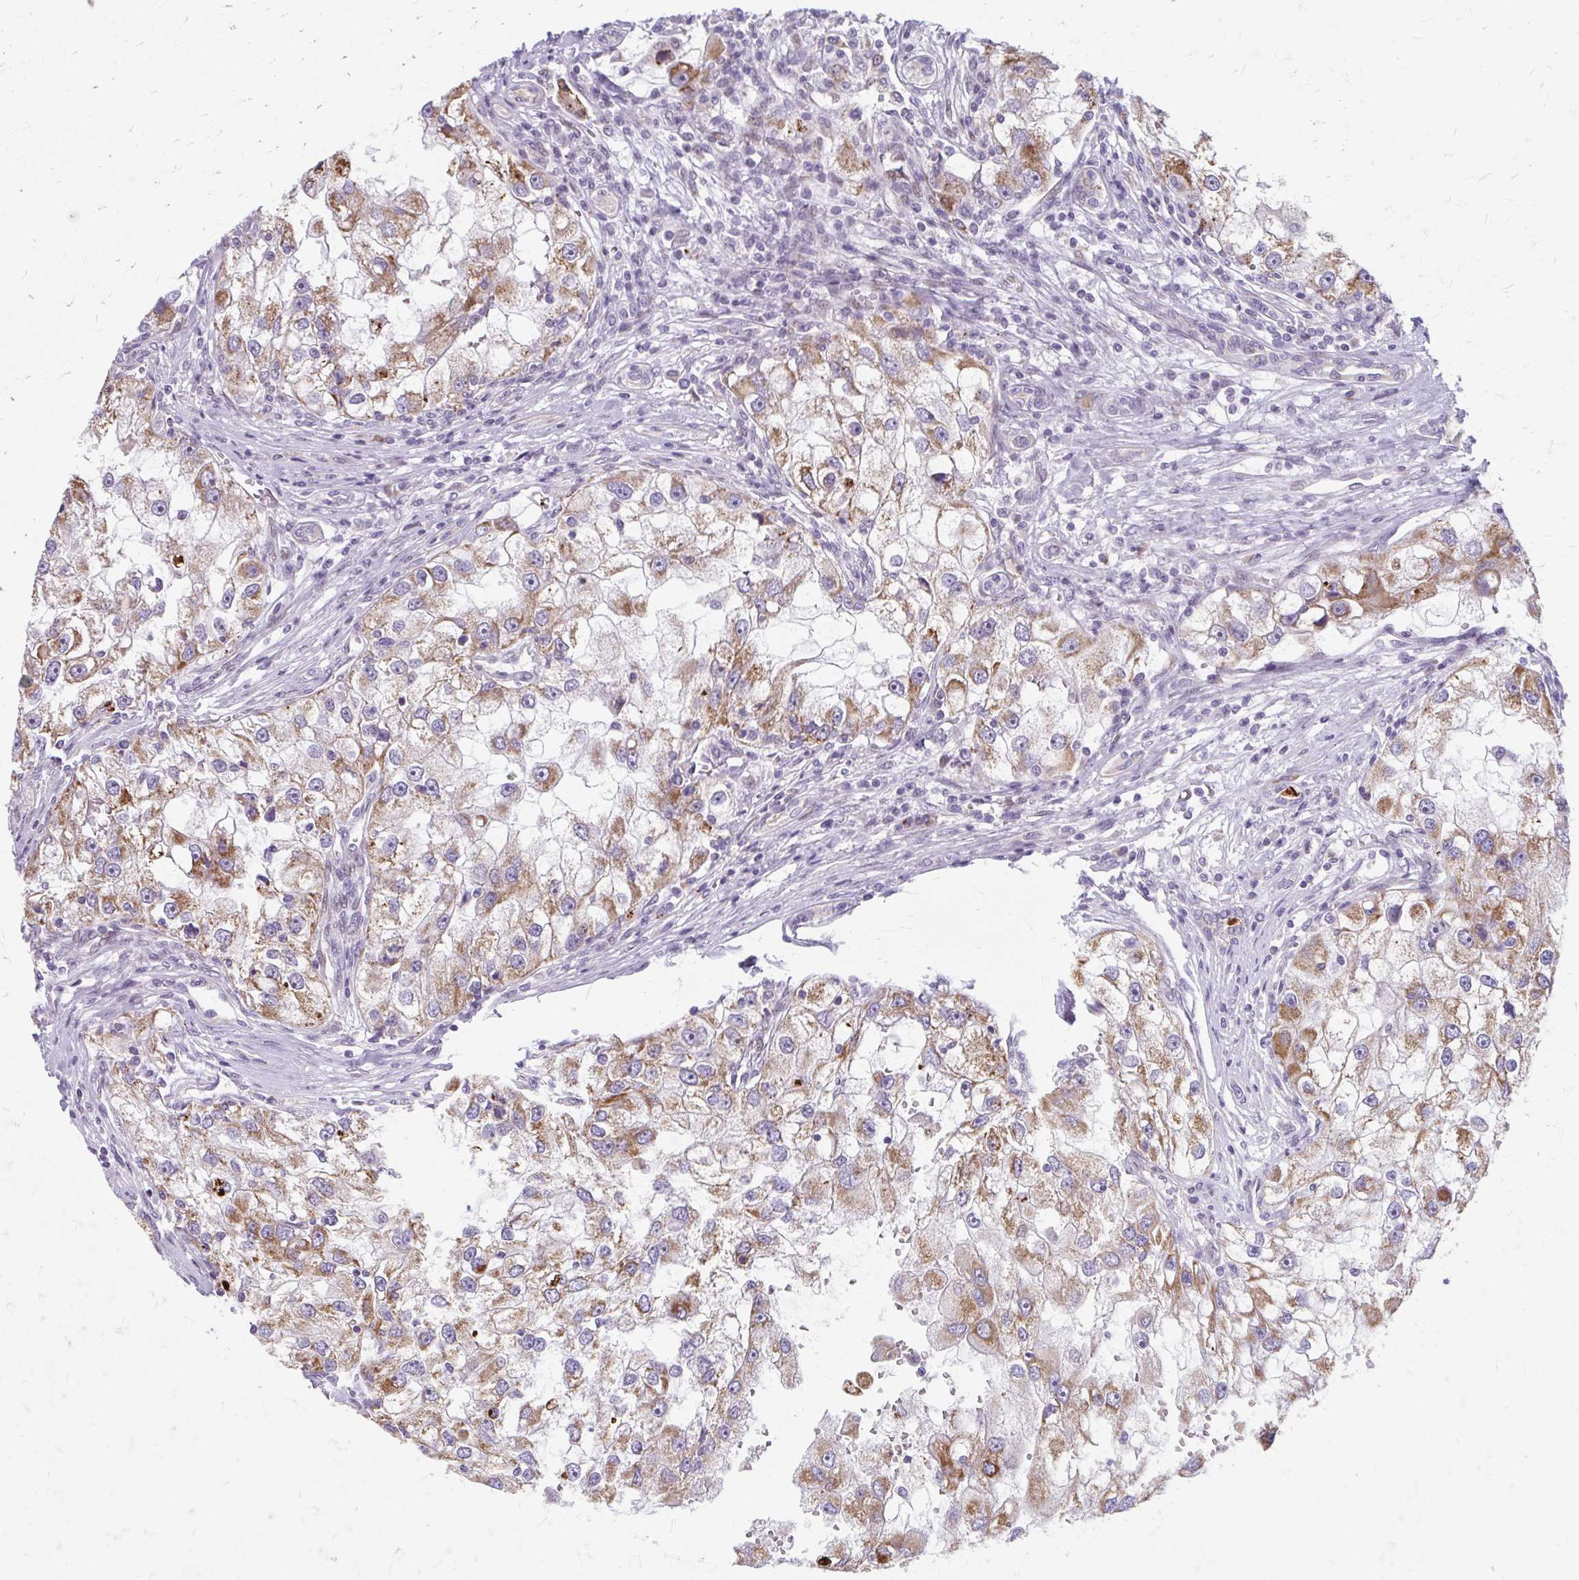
{"staining": {"intensity": "moderate", "quantity": ">75%", "location": "cytoplasmic/membranous"}, "tissue": "renal cancer", "cell_type": "Tumor cells", "image_type": "cancer", "snomed": [{"axis": "morphology", "description": "Adenocarcinoma, NOS"}, {"axis": "topography", "description": "Kidney"}], "caption": "Renal adenocarcinoma stained with DAB immunohistochemistry (IHC) displays medium levels of moderate cytoplasmic/membranous staining in about >75% of tumor cells.", "gene": "BEAN1", "patient": {"sex": "male", "age": 63}}